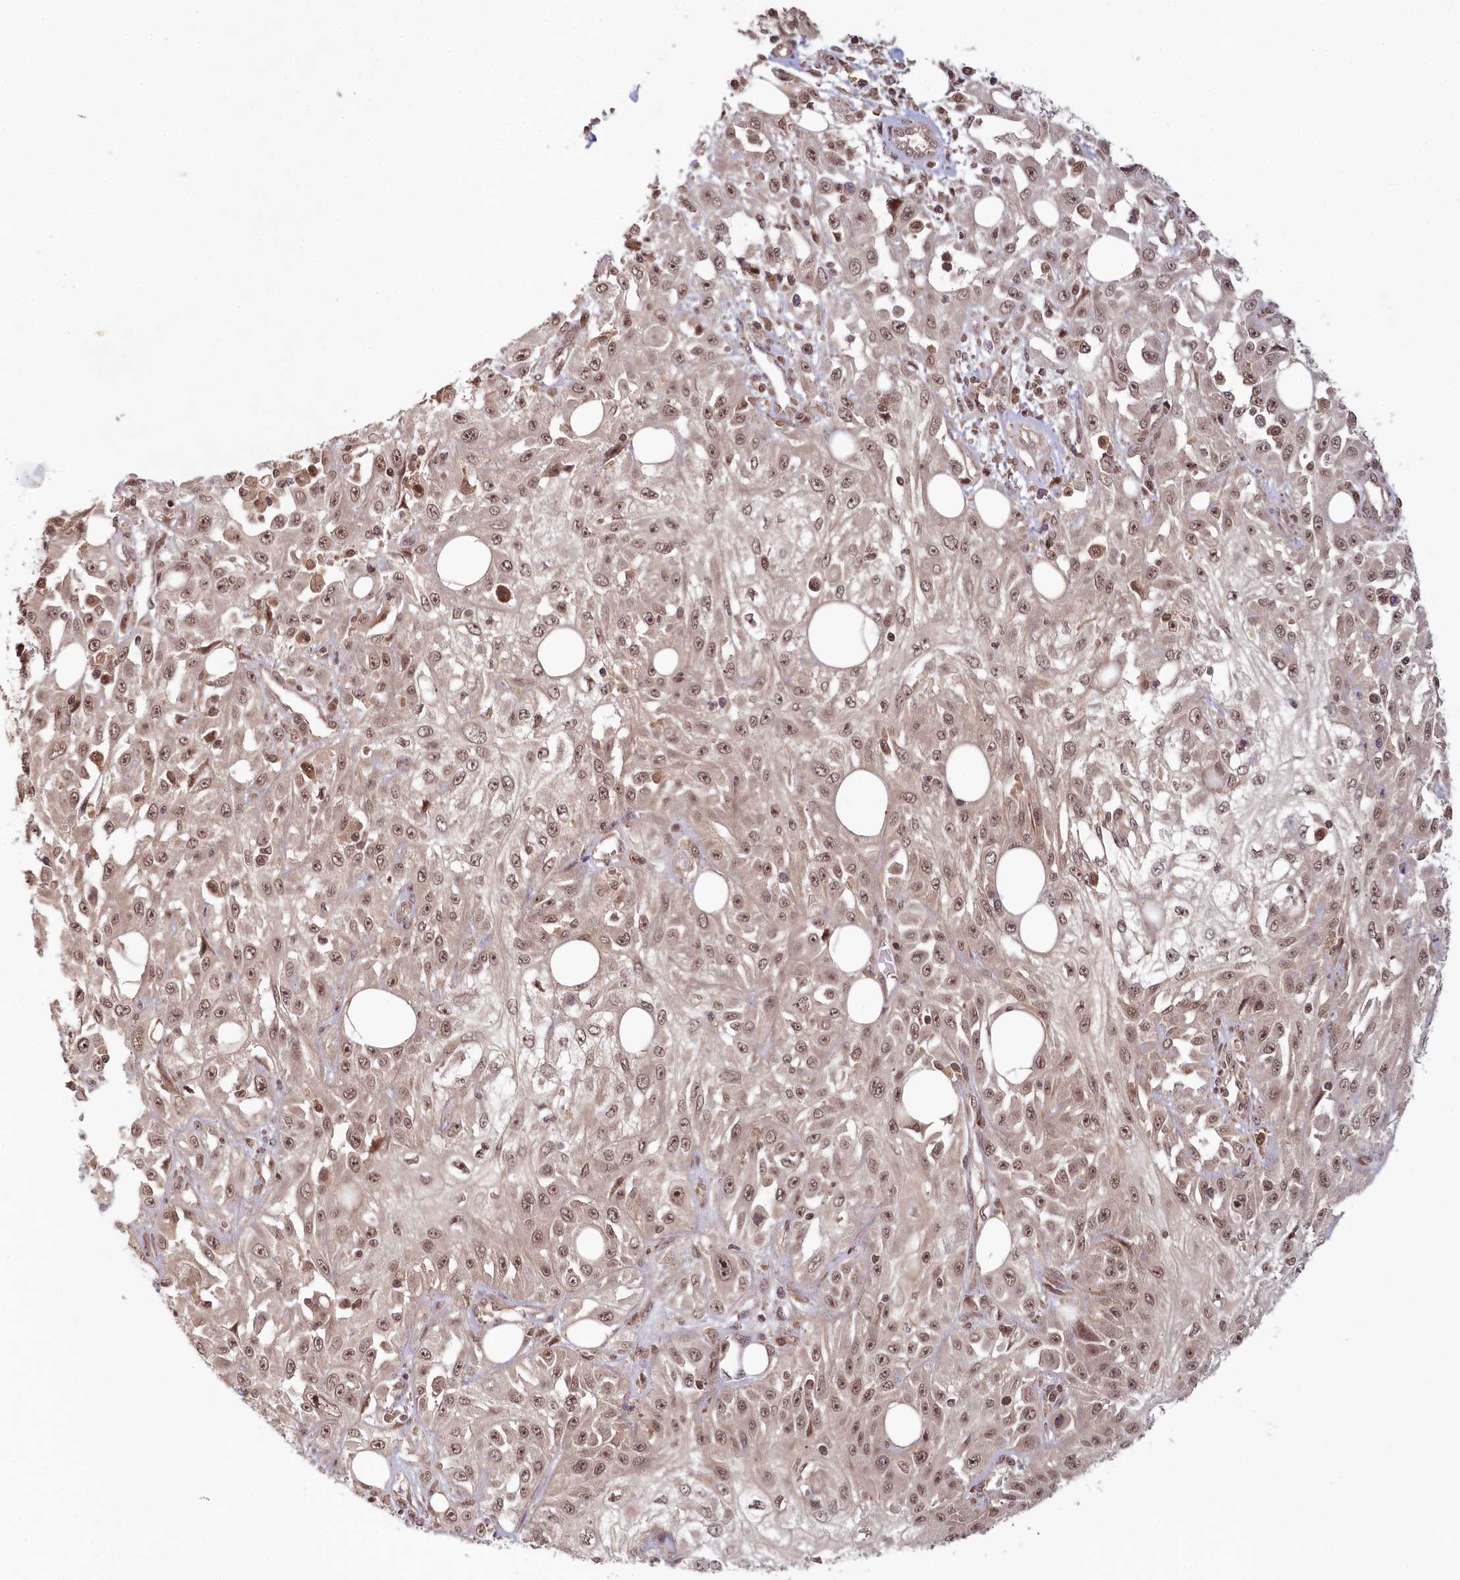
{"staining": {"intensity": "weak", "quantity": ">75%", "location": "nuclear"}, "tissue": "skin cancer", "cell_type": "Tumor cells", "image_type": "cancer", "snomed": [{"axis": "morphology", "description": "Squamous cell carcinoma, NOS"}, {"axis": "morphology", "description": "Squamous cell carcinoma, metastatic, NOS"}, {"axis": "topography", "description": "Skin"}, {"axis": "topography", "description": "Lymph node"}], "caption": "IHC of skin metastatic squamous cell carcinoma exhibits low levels of weak nuclear positivity in about >75% of tumor cells. (brown staining indicates protein expression, while blue staining denotes nuclei).", "gene": "WAPL", "patient": {"sex": "male", "age": 75}}